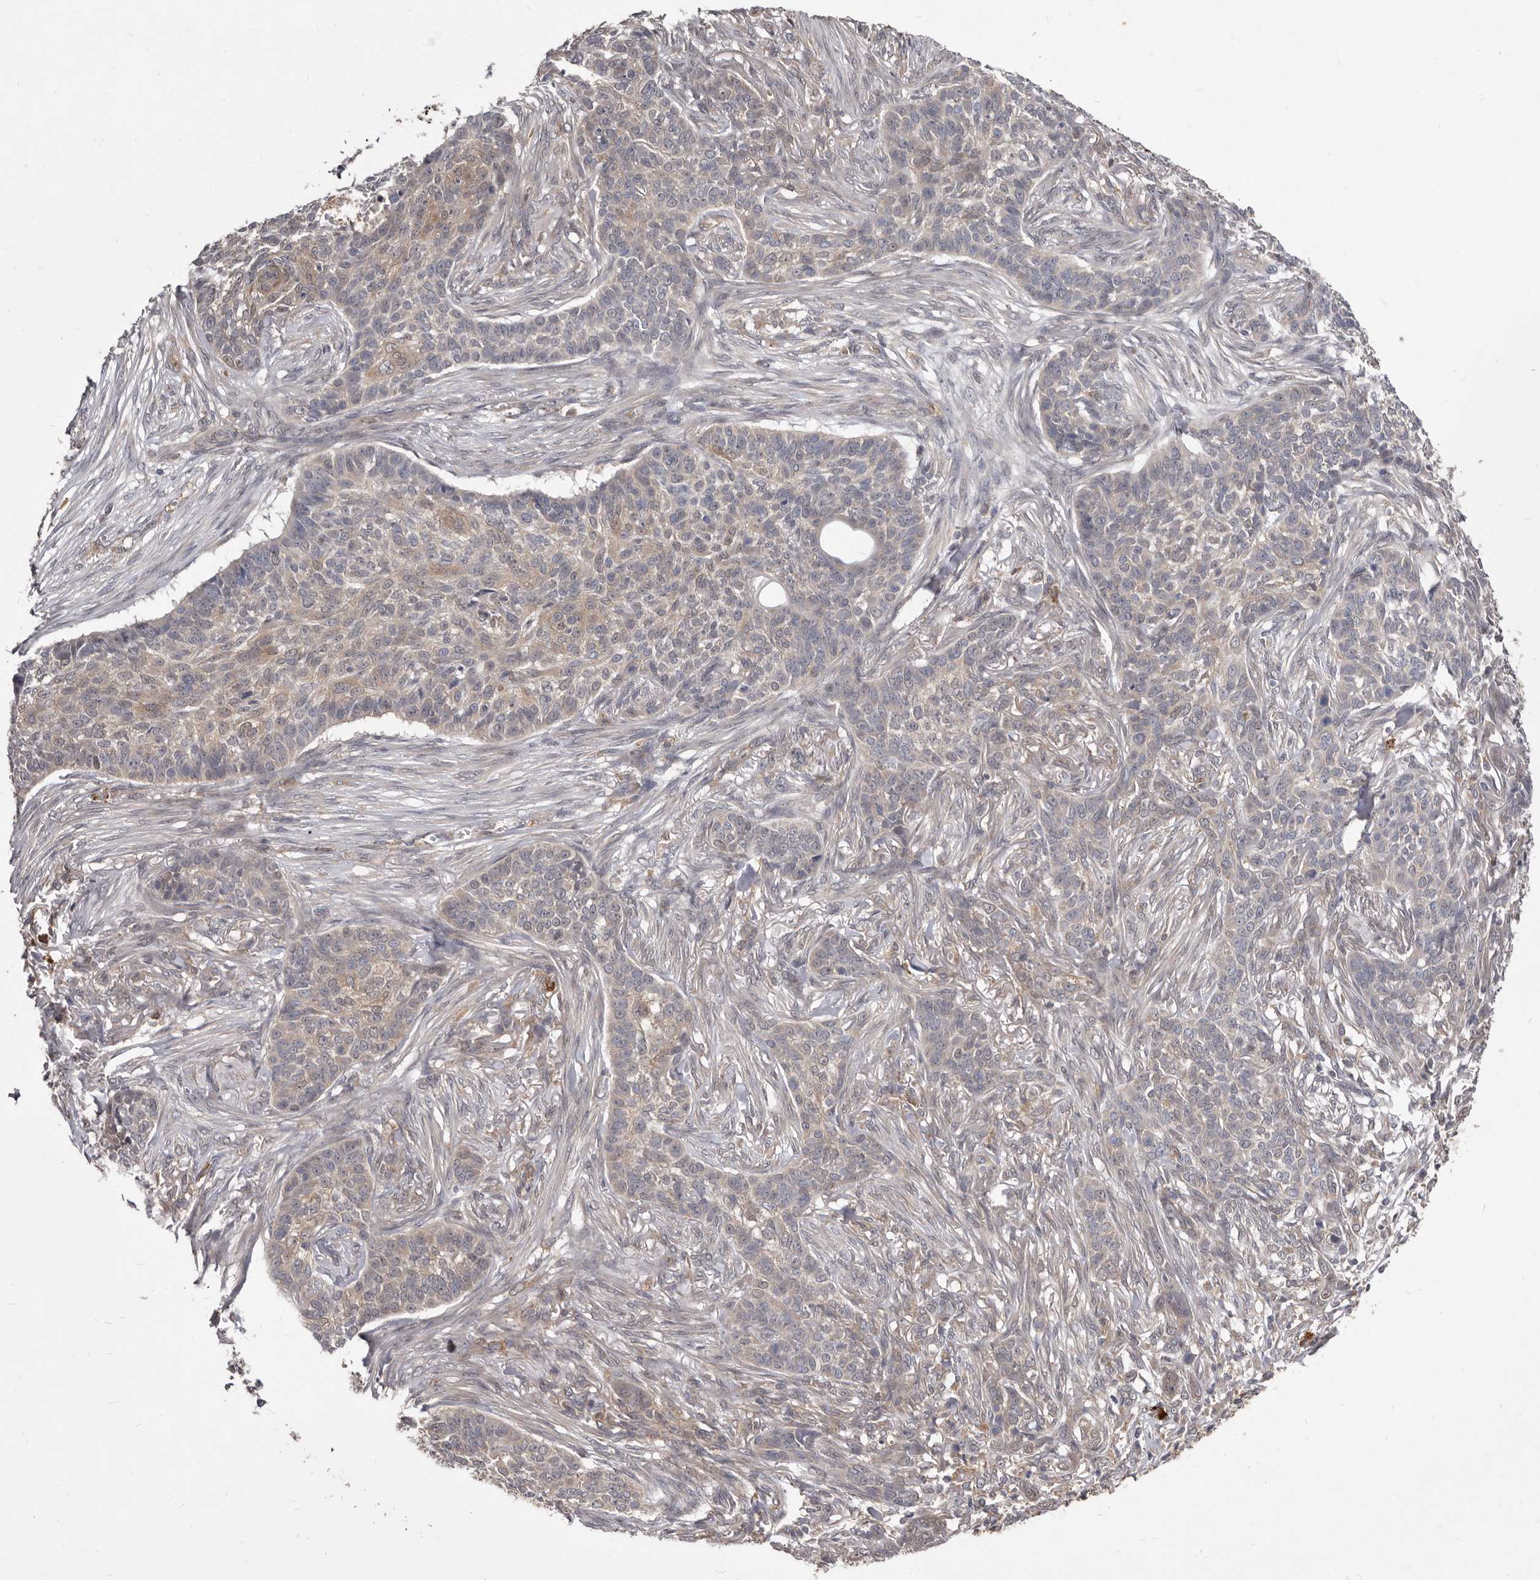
{"staining": {"intensity": "weak", "quantity": "<25%", "location": "cytoplasmic/membranous"}, "tissue": "skin cancer", "cell_type": "Tumor cells", "image_type": "cancer", "snomed": [{"axis": "morphology", "description": "Basal cell carcinoma"}, {"axis": "topography", "description": "Skin"}], "caption": "An immunohistochemistry photomicrograph of skin basal cell carcinoma is shown. There is no staining in tumor cells of skin basal cell carcinoma. Brightfield microscopy of immunohistochemistry stained with DAB (brown) and hematoxylin (blue), captured at high magnification.", "gene": "ACLY", "patient": {"sex": "male", "age": 85}}